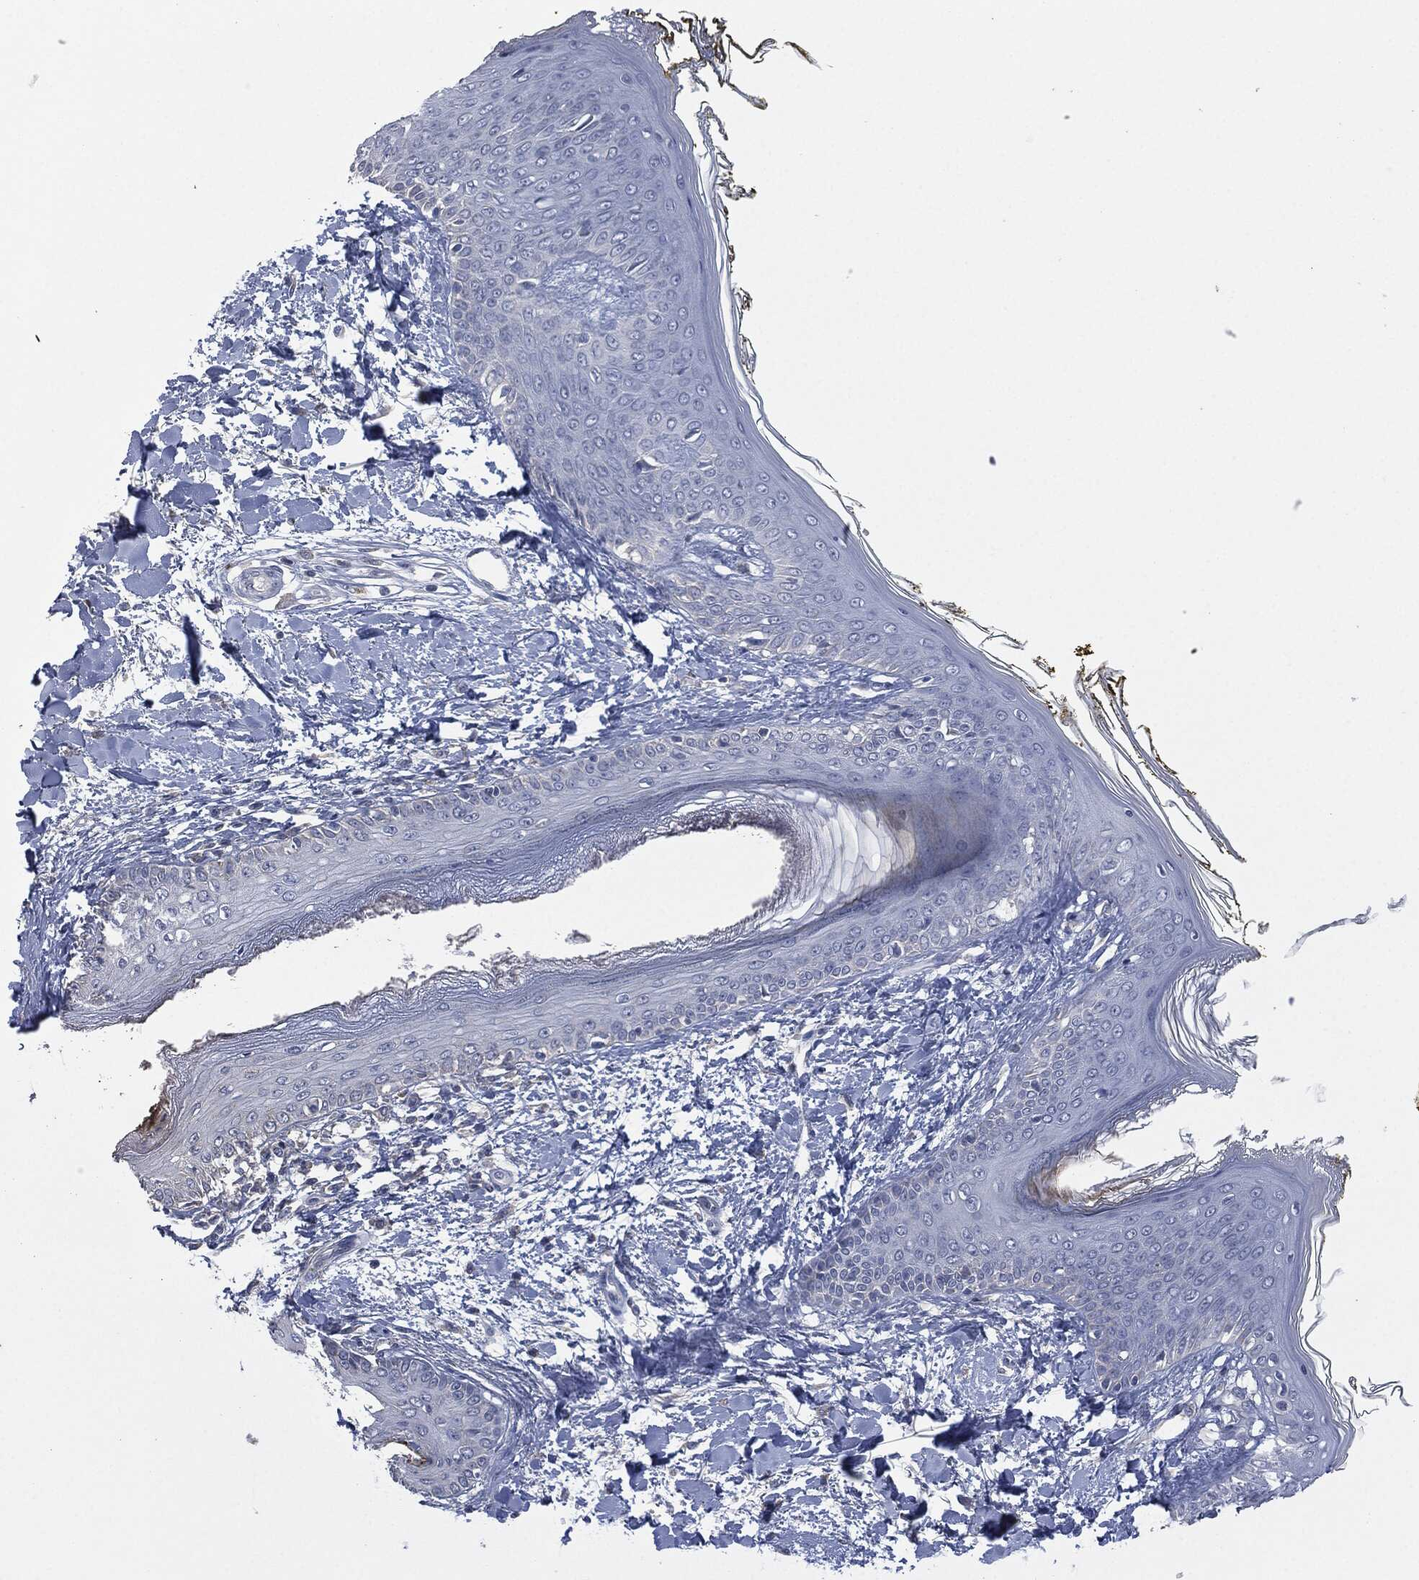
{"staining": {"intensity": "moderate", "quantity": ">75%", "location": "cytoplasmic/membranous"}, "tissue": "skin", "cell_type": "Fibroblasts", "image_type": "normal", "snomed": [{"axis": "morphology", "description": "Normal tissue, NOS"}, {"axis": "morphology", "description": "Malignant melanoma, NOS"}, {"axis": "topography", "description": "Skin"}], "caption": "Immunohistochemical staining of normal human skin demonstrates medium levels of moderate cytoplasmic/membranous expression in about >75% of fibroblasts.", "gene": "CD33", "patient": {"sex": "female", "age": 34}}